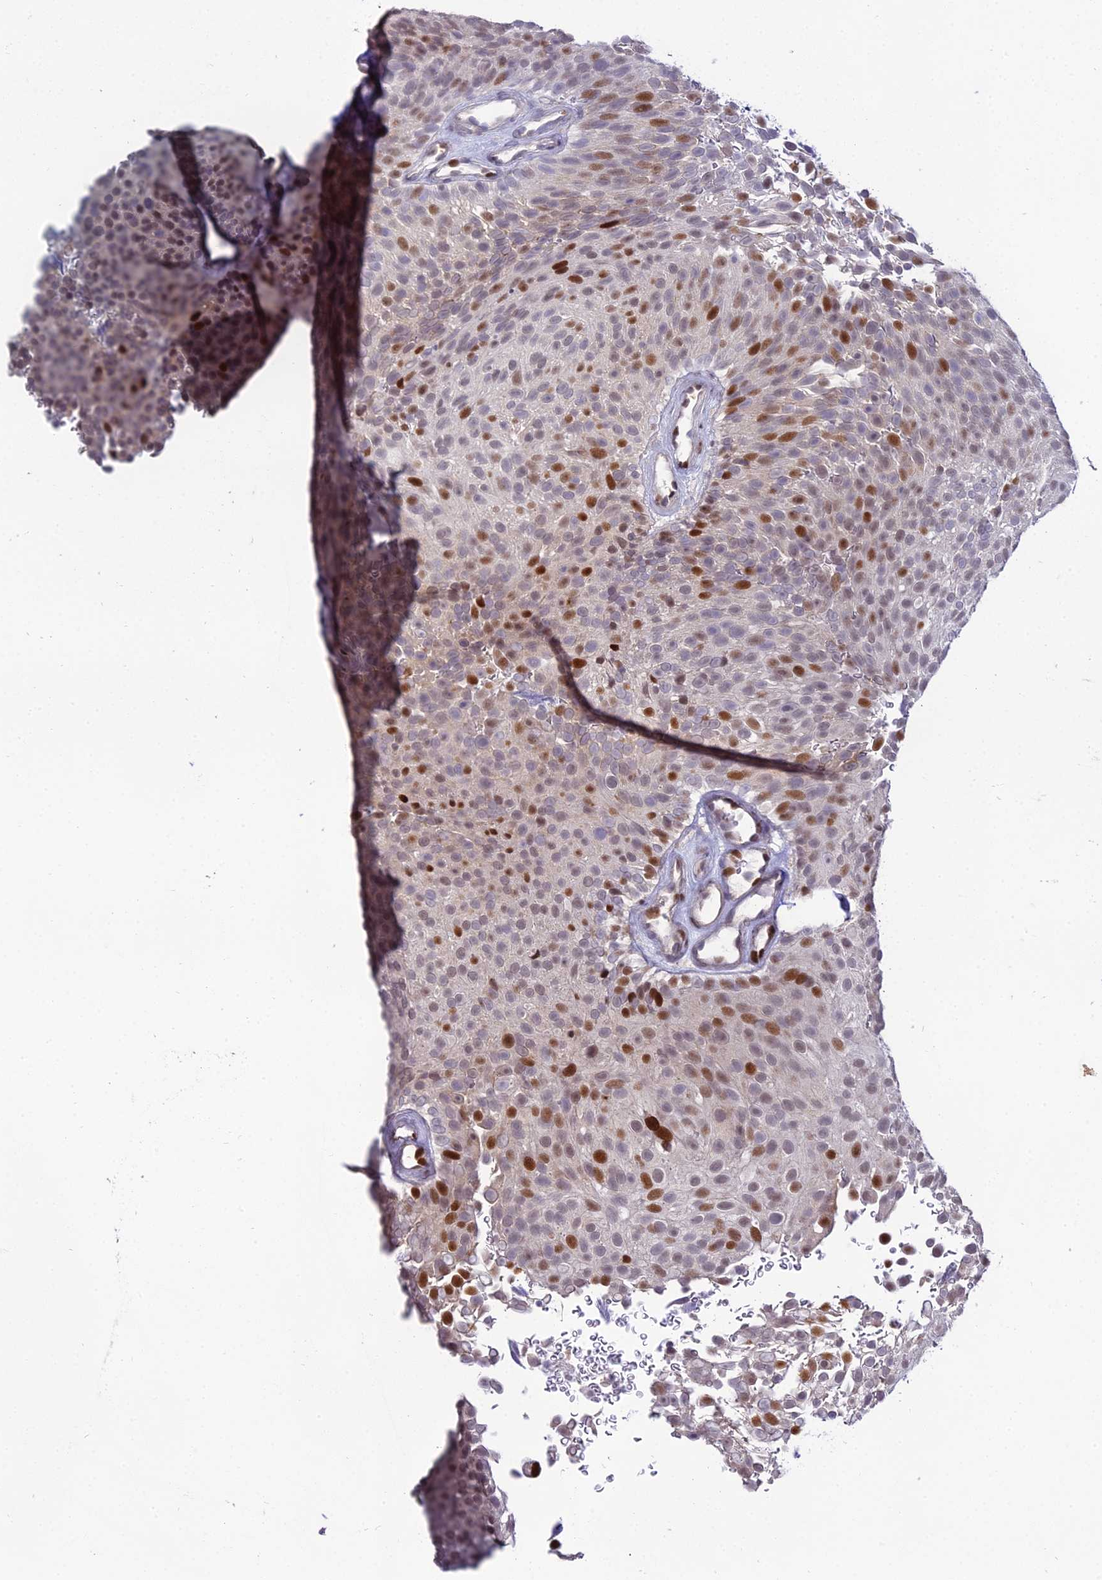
{"staining": {"intensity": "strong", "quantity": "25%-75%", "location": "nuclear"}, "tissue": "urothelial cancer", "cell_type": "Tumor cells", "image_type": "cancer", "snomed": [{"axis": "morphology", "description": "Urothelial carcinoma, Low grade"}, {"axis": "topography", "description": "Urinary bladder"}], "caption": "Immunohistochemical staining of urothelial cancer demonstrates high levels of strong nuclear positivity in approximately 25%-75% of tumor cells. The staining was performed using DAB (3,3'-diaminobenzidine), with brown indicating positive protein expression. Nuclei are stained blue with hematoxylin.", "gene": "ZNF707", "patient": {"sex": "male", "age": 78}}